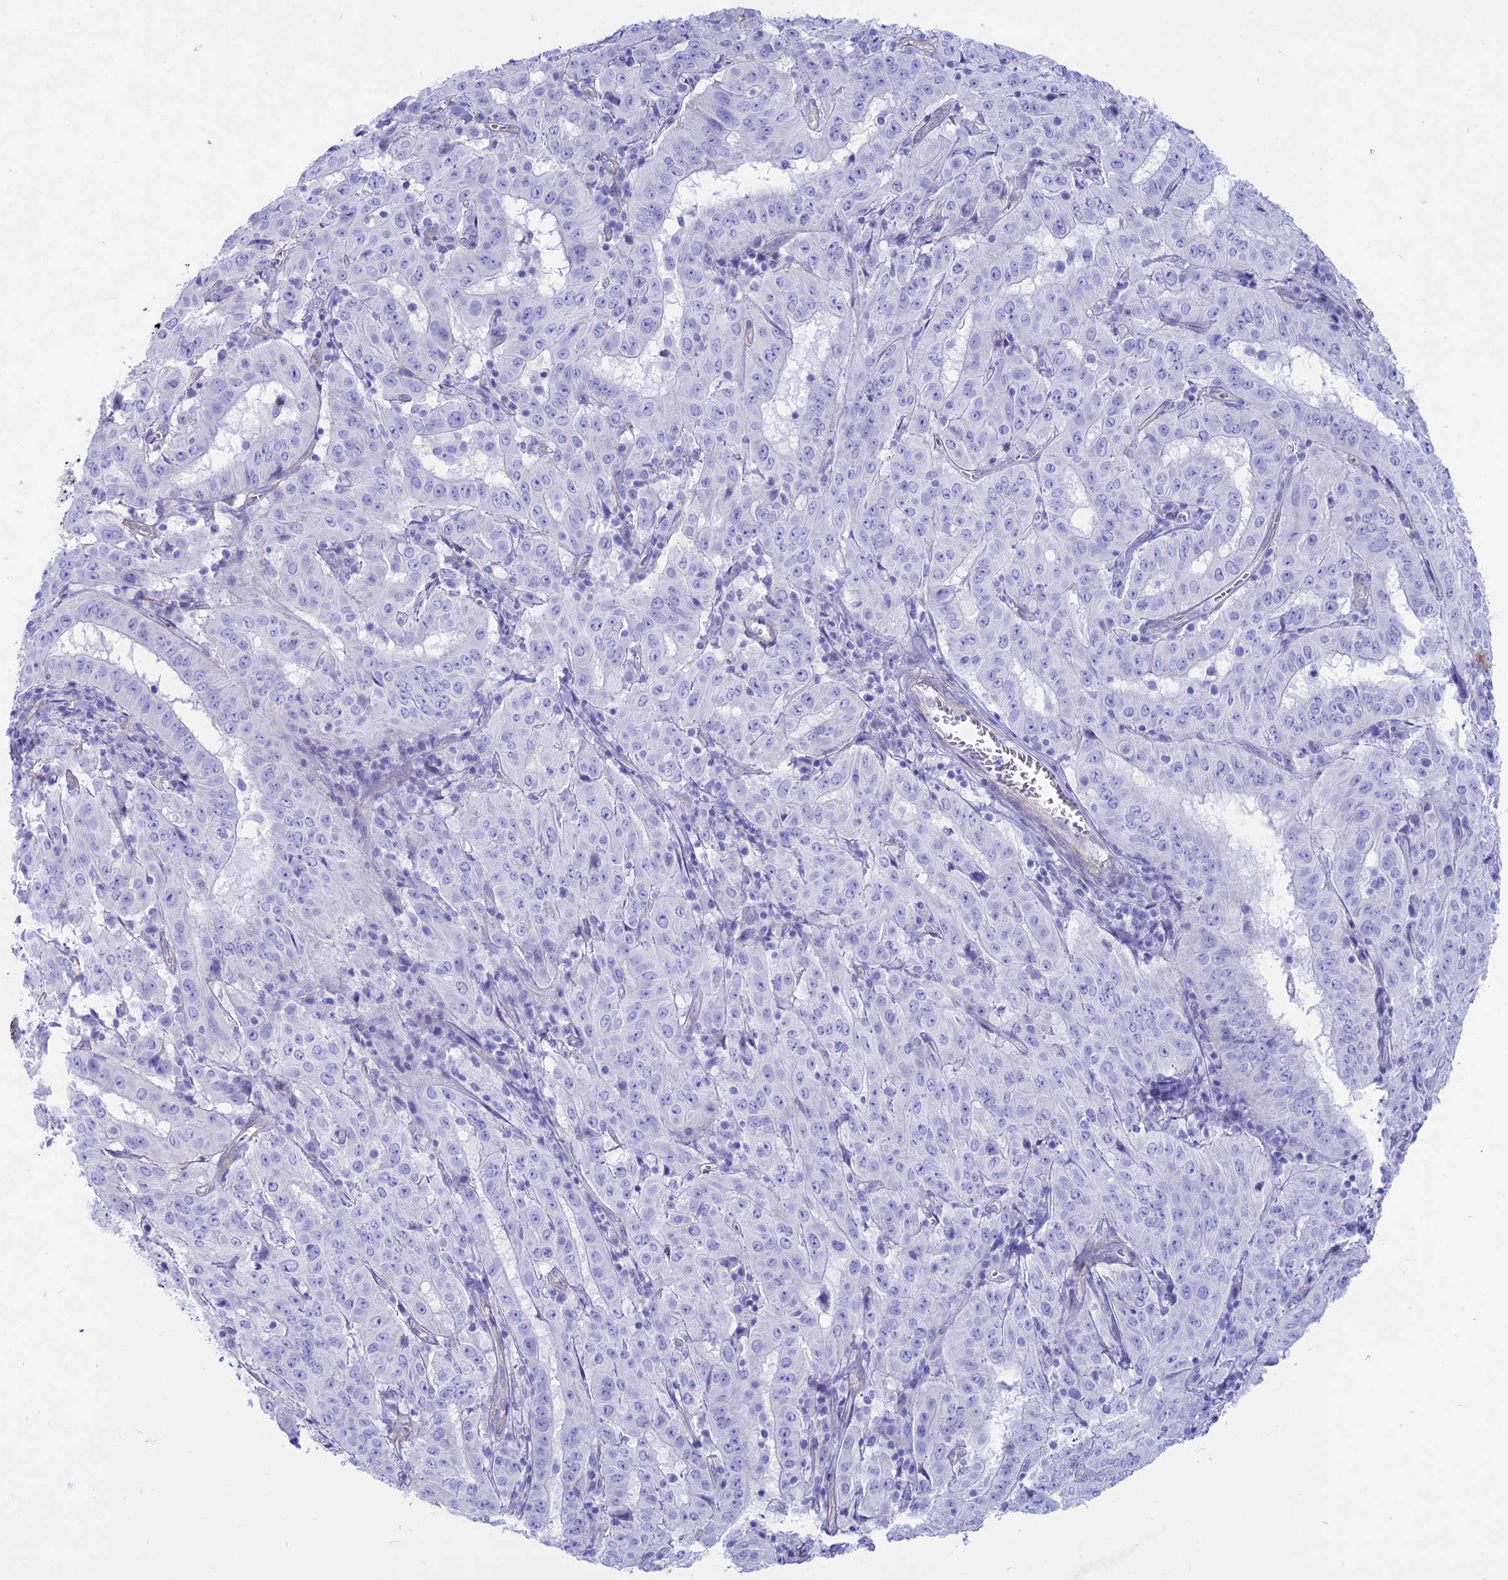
{"staining": {"intensity": "negative", "quantity": "none", "location": "none"}, "tissue": "pancreatic cancer", "cell_type": "Tumor cells", "image_type": "cancer", "snomed": [{"axis": "morphology", "description": "Adenocarcinoma, NOS"}, {"axis": "topography", "description": "Pancreas"}], "caption": "Immunohistochemical staining of pancreatic cancer shows no significant staining in tumor cells.", "gene": "OR2AE1", "patient": {"sex": "male", "age": 63}}